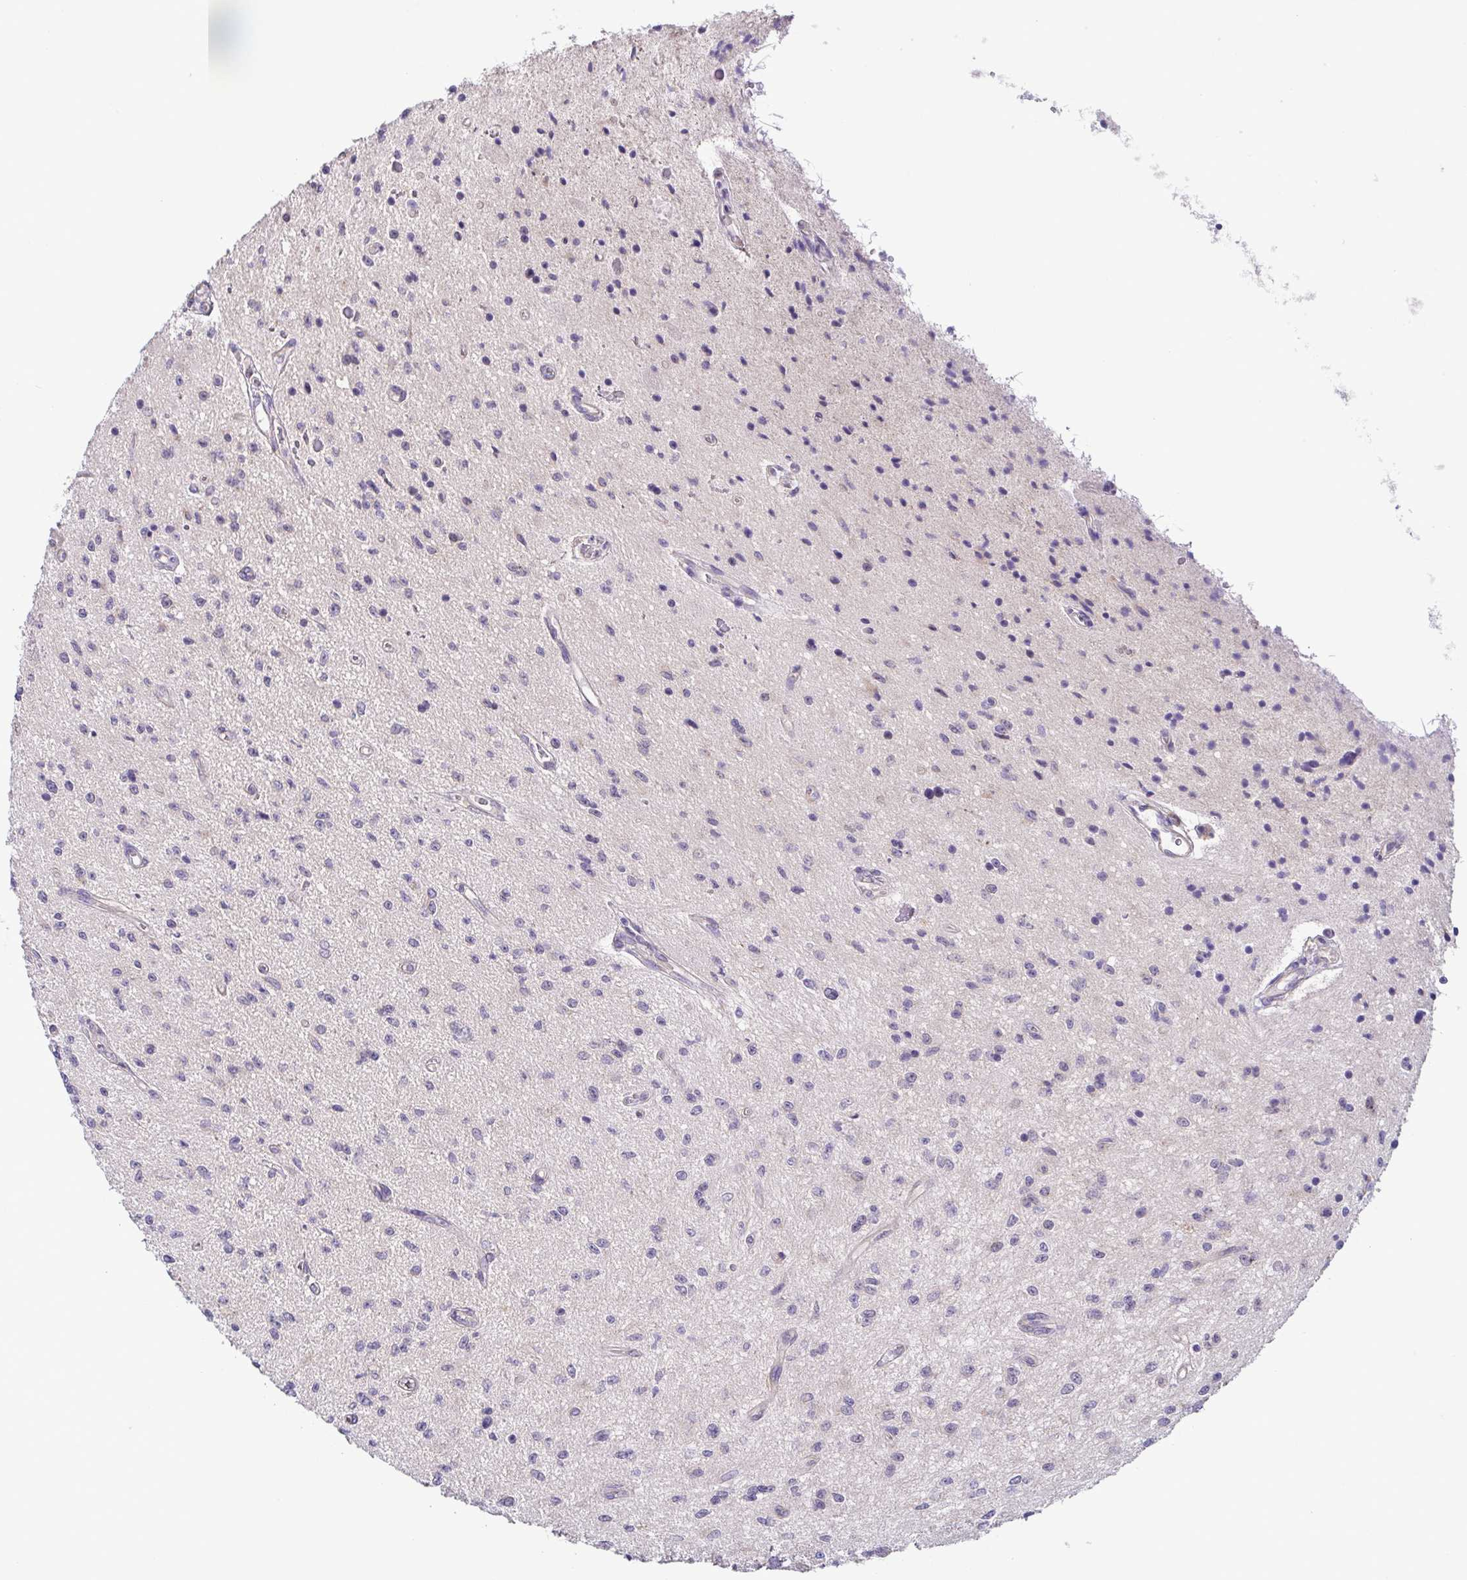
{"staining": {"intensity": "negative", "quantity": "none", "location": "none"}, "tissue": "glioma", "cell_type": "Tumor cells", "image_type": "cancer", "snomed": [{"axis": "morphology", "description": "Glioma, malignant, Low grade"}, {"axis": "topography", "description": "Cerebellum"}], "caption": "Immunohistochemical staining of glioma displays no significant expression in tumor cells. The staining was performed using DAB to visualize the protein expression in brown, while the nuclei were stained in blue with hematoxylin (Magnification: 20x).", "gene": "UBE2Q1", "patient": {"sex": "female", "age": 14}}